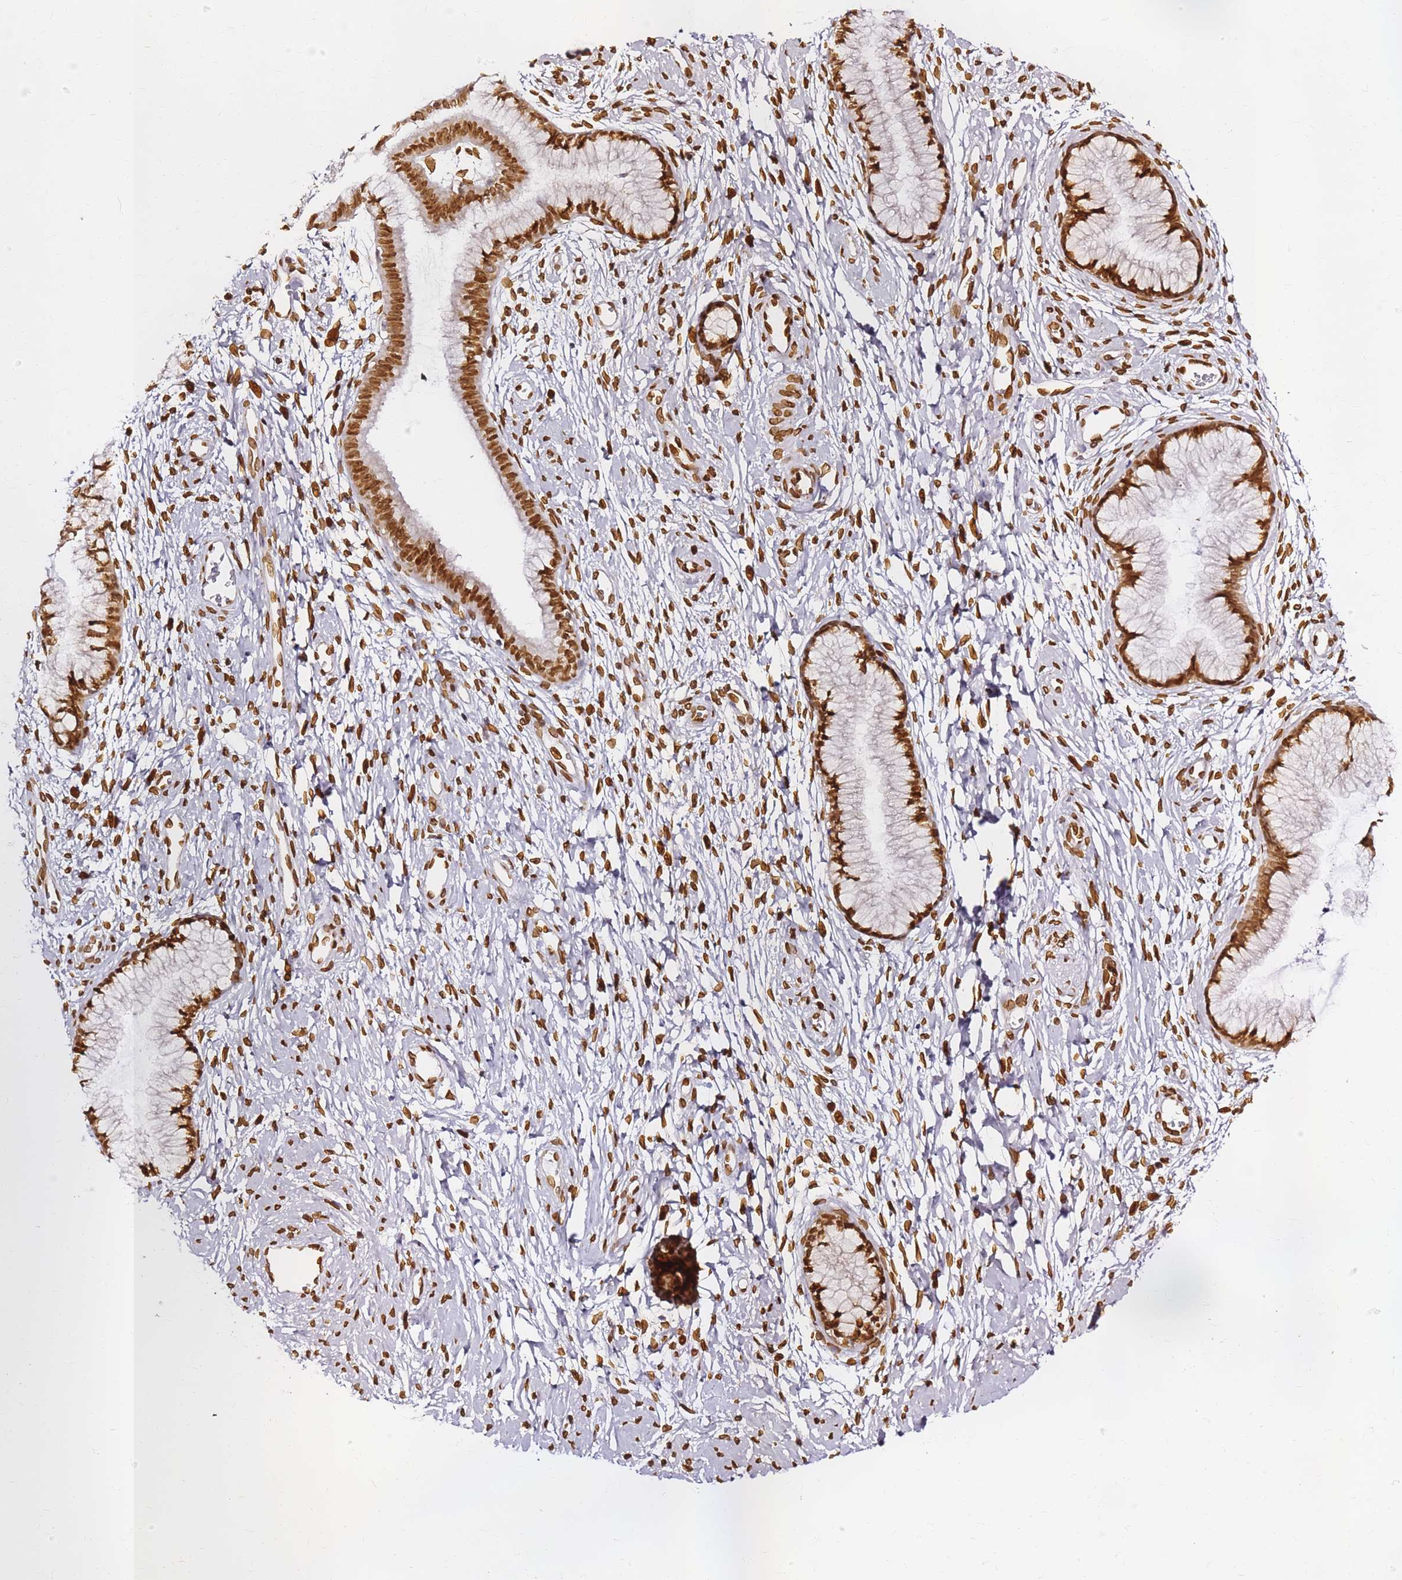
{"staining": {"intensity": "strong", "quantity": ">75%", "location": "cytoplasmic/membranous,nuclear"}, "tissue": "cervix", "cell_type": "Glandular cells", "image_type": "normal", "snomed": [{"axis": "morphology", "description": "Normal tissue, NOS"}, {"axis": "topography", "description": "Cervix"}], "caption": "A high amount of strong cytoplasmic/membranous,nuclear staining is identified in approximately >75% of glandular cells in normal cervix.", "gene": "C6orf141", "patient": {"sex": "female", "age": 42}}